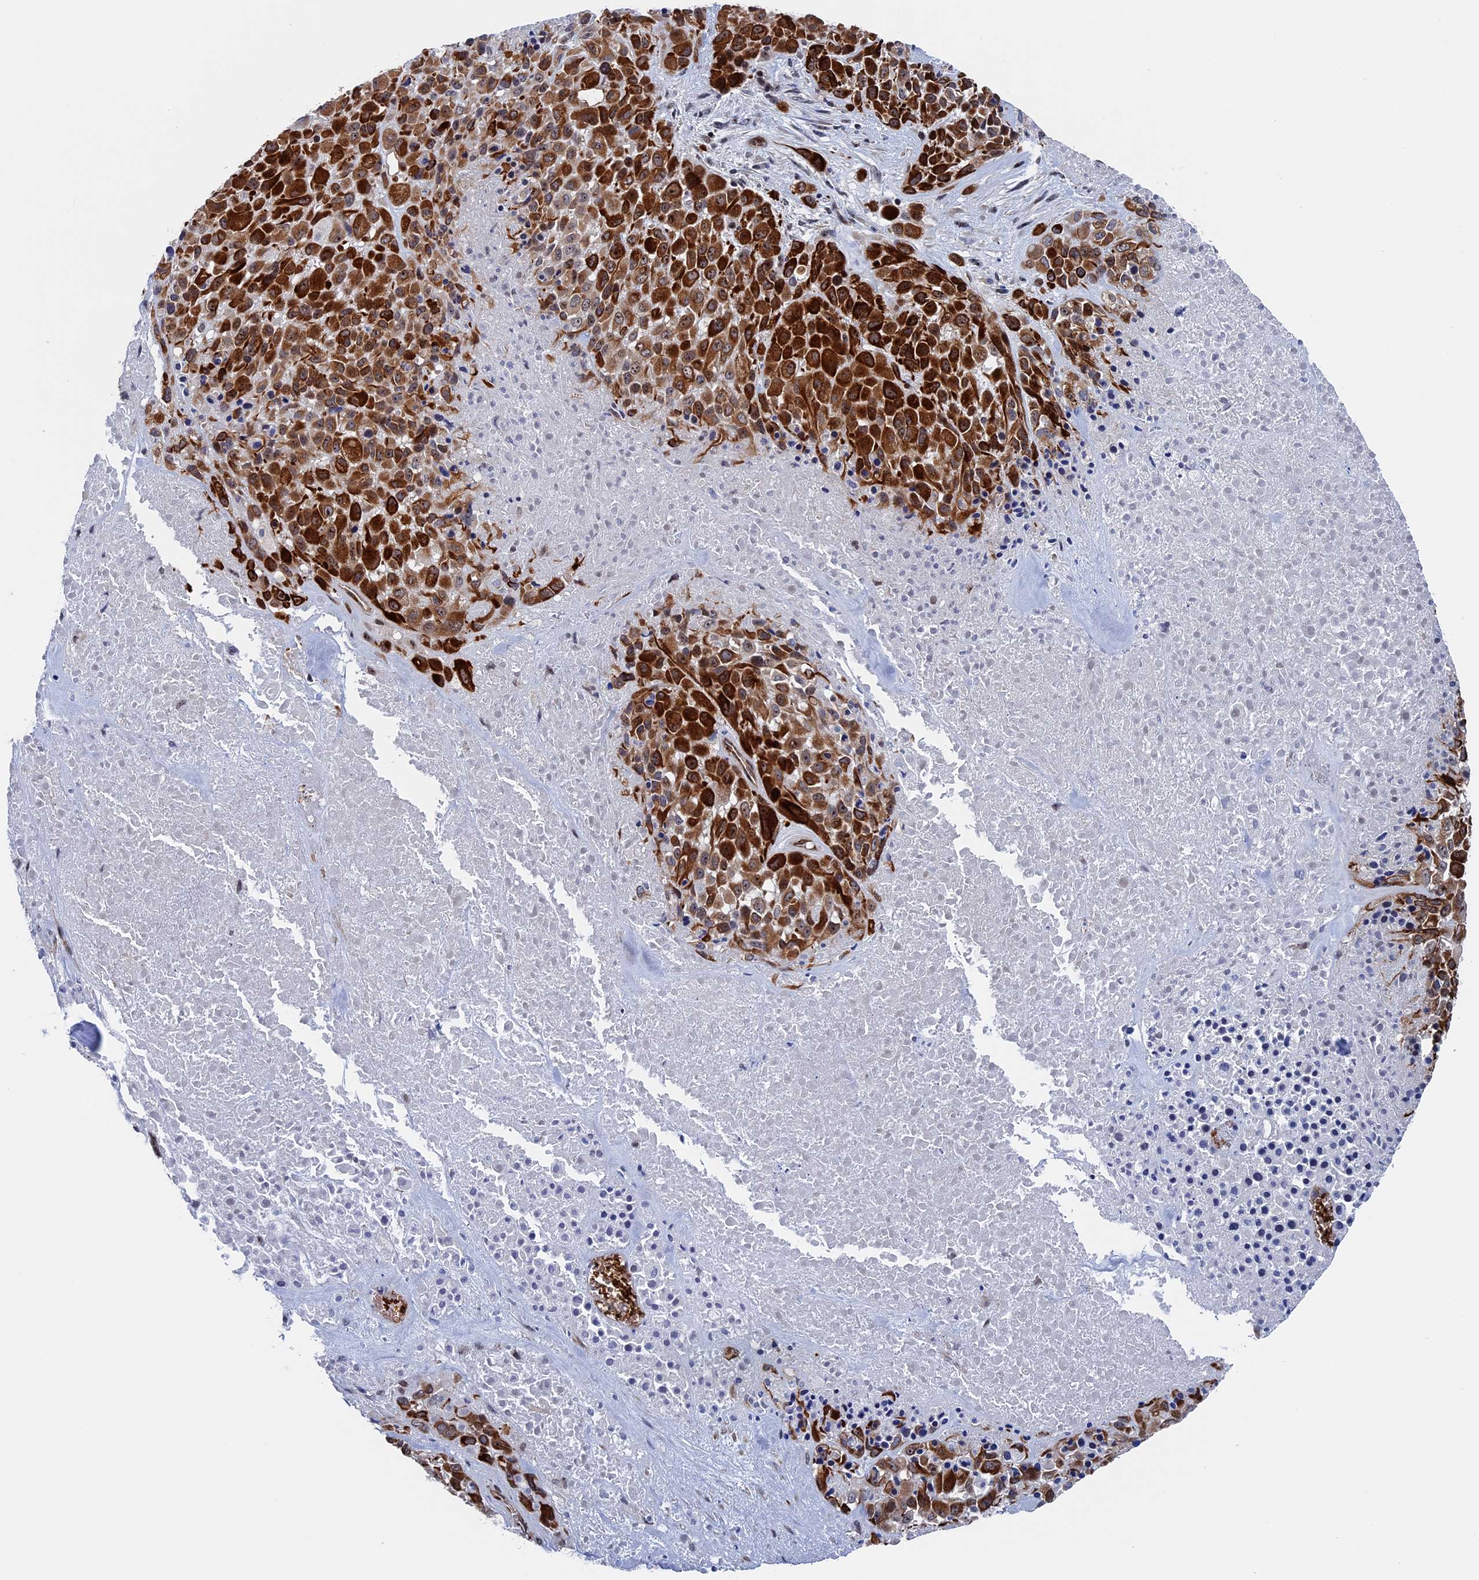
{"staining": {"intensity": "strong", "quantity": ">75%", "location": "cytoplasmic/membranous,nuclear"}, "tissue": "melanoma", "cell_type": "Tumor cells", "image_type": "cancer", "snomed": [{"axis": "morphology", "description": "Malignant melanoma, Metastatic site"}, {"axis": "topography", "description": "Skin"}], "caption": "Immunohistochemical staining of human melanoma displays strong cytoplasmic/membranous and nuclear protein expression in approximately >75% of tumor cells.", "gene": "EXOSC9", "patient": {"sex": "female", "age": 81}}